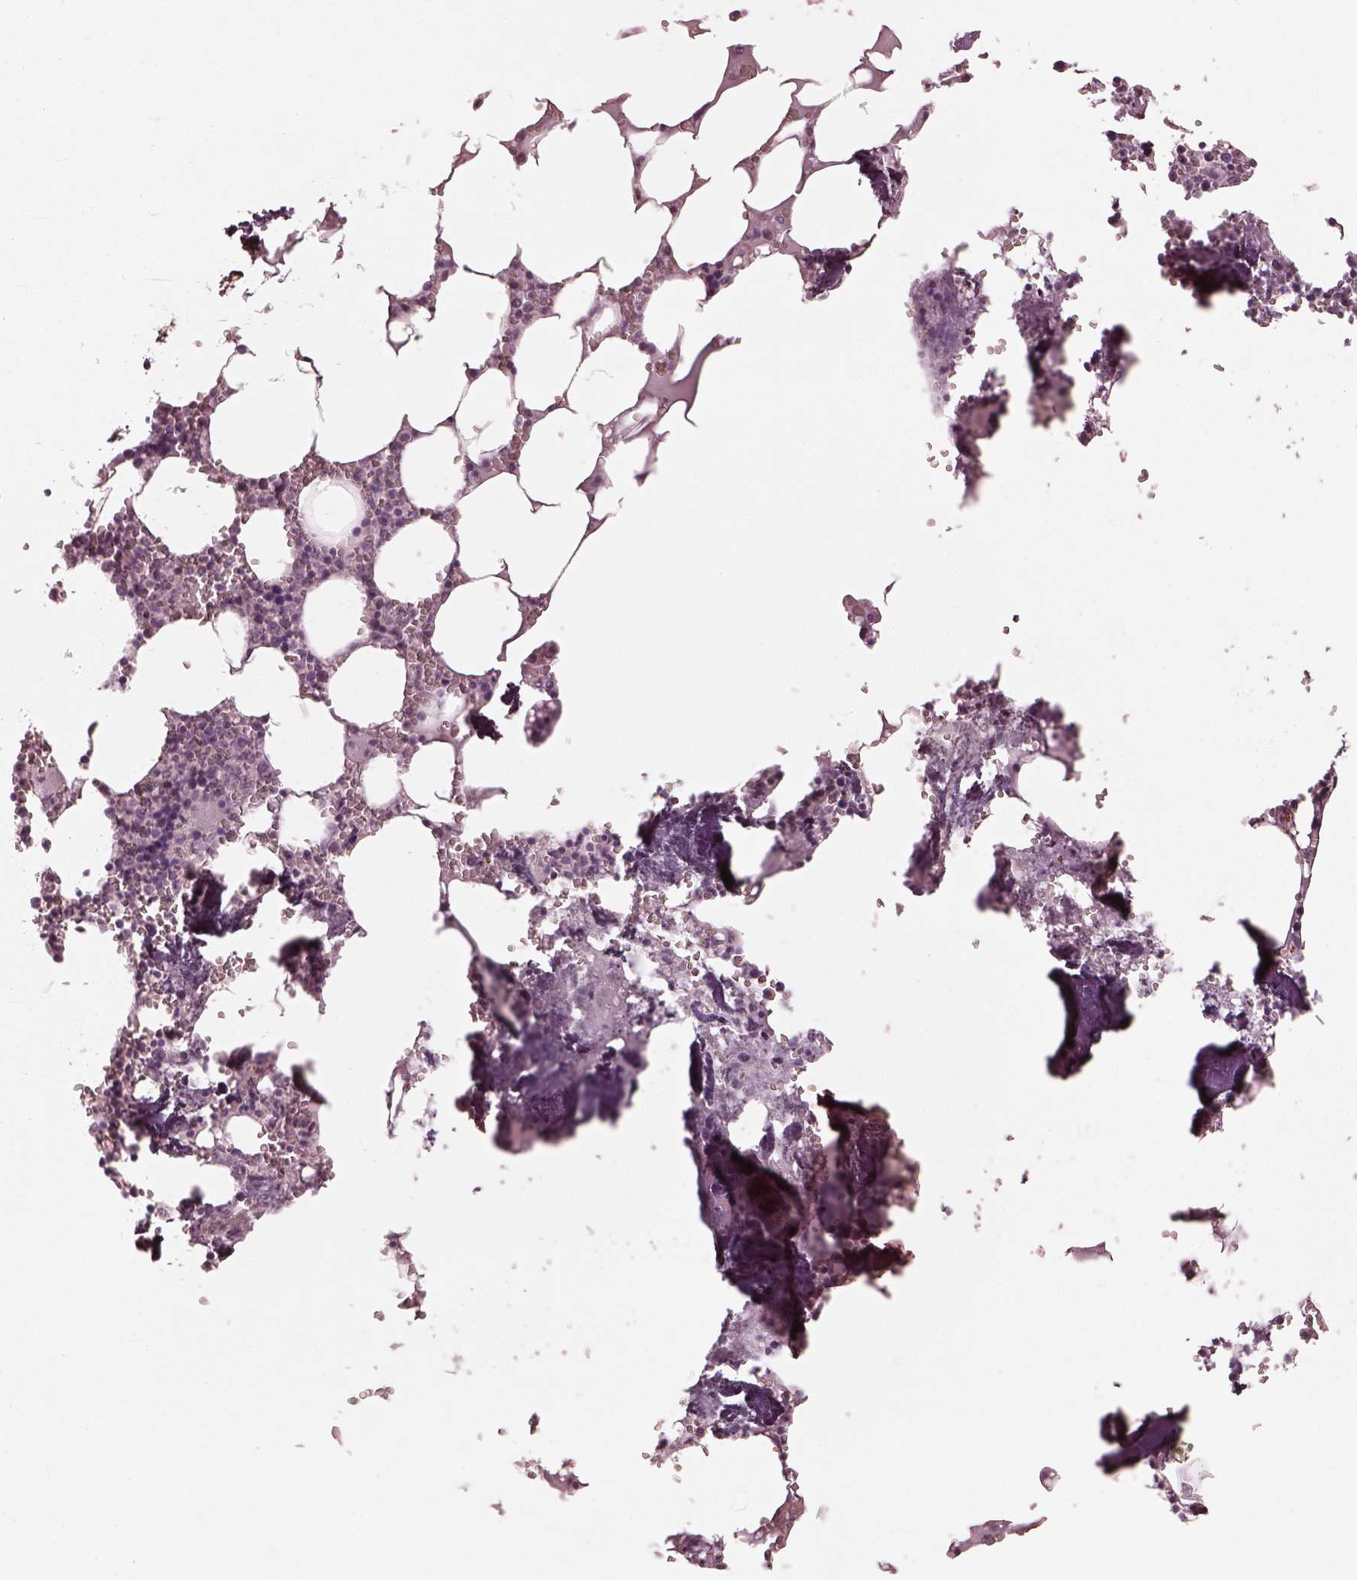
{"staining": {"intensity": "negative", "quantity": "none", "location": "none"}, "tissue": "bone marrow", "cell_type": "Hematopoietic cells", "image_type": "normal", "snomed": [{"axis": "morphology", "description": "Normal tissue, NOS"}, {"axis": "topography", "description": "Bone marrow"}], "caption": "Immunohistochemistry micrograph of normal bone marrow: human bone marrow stained with DAB (3,3'-diaminobenzidine) shows no significant protein positivity in hematopoietic cells.", "gene": "ENSG00000289258", "patient": {"sex": "male", "age": 54}}